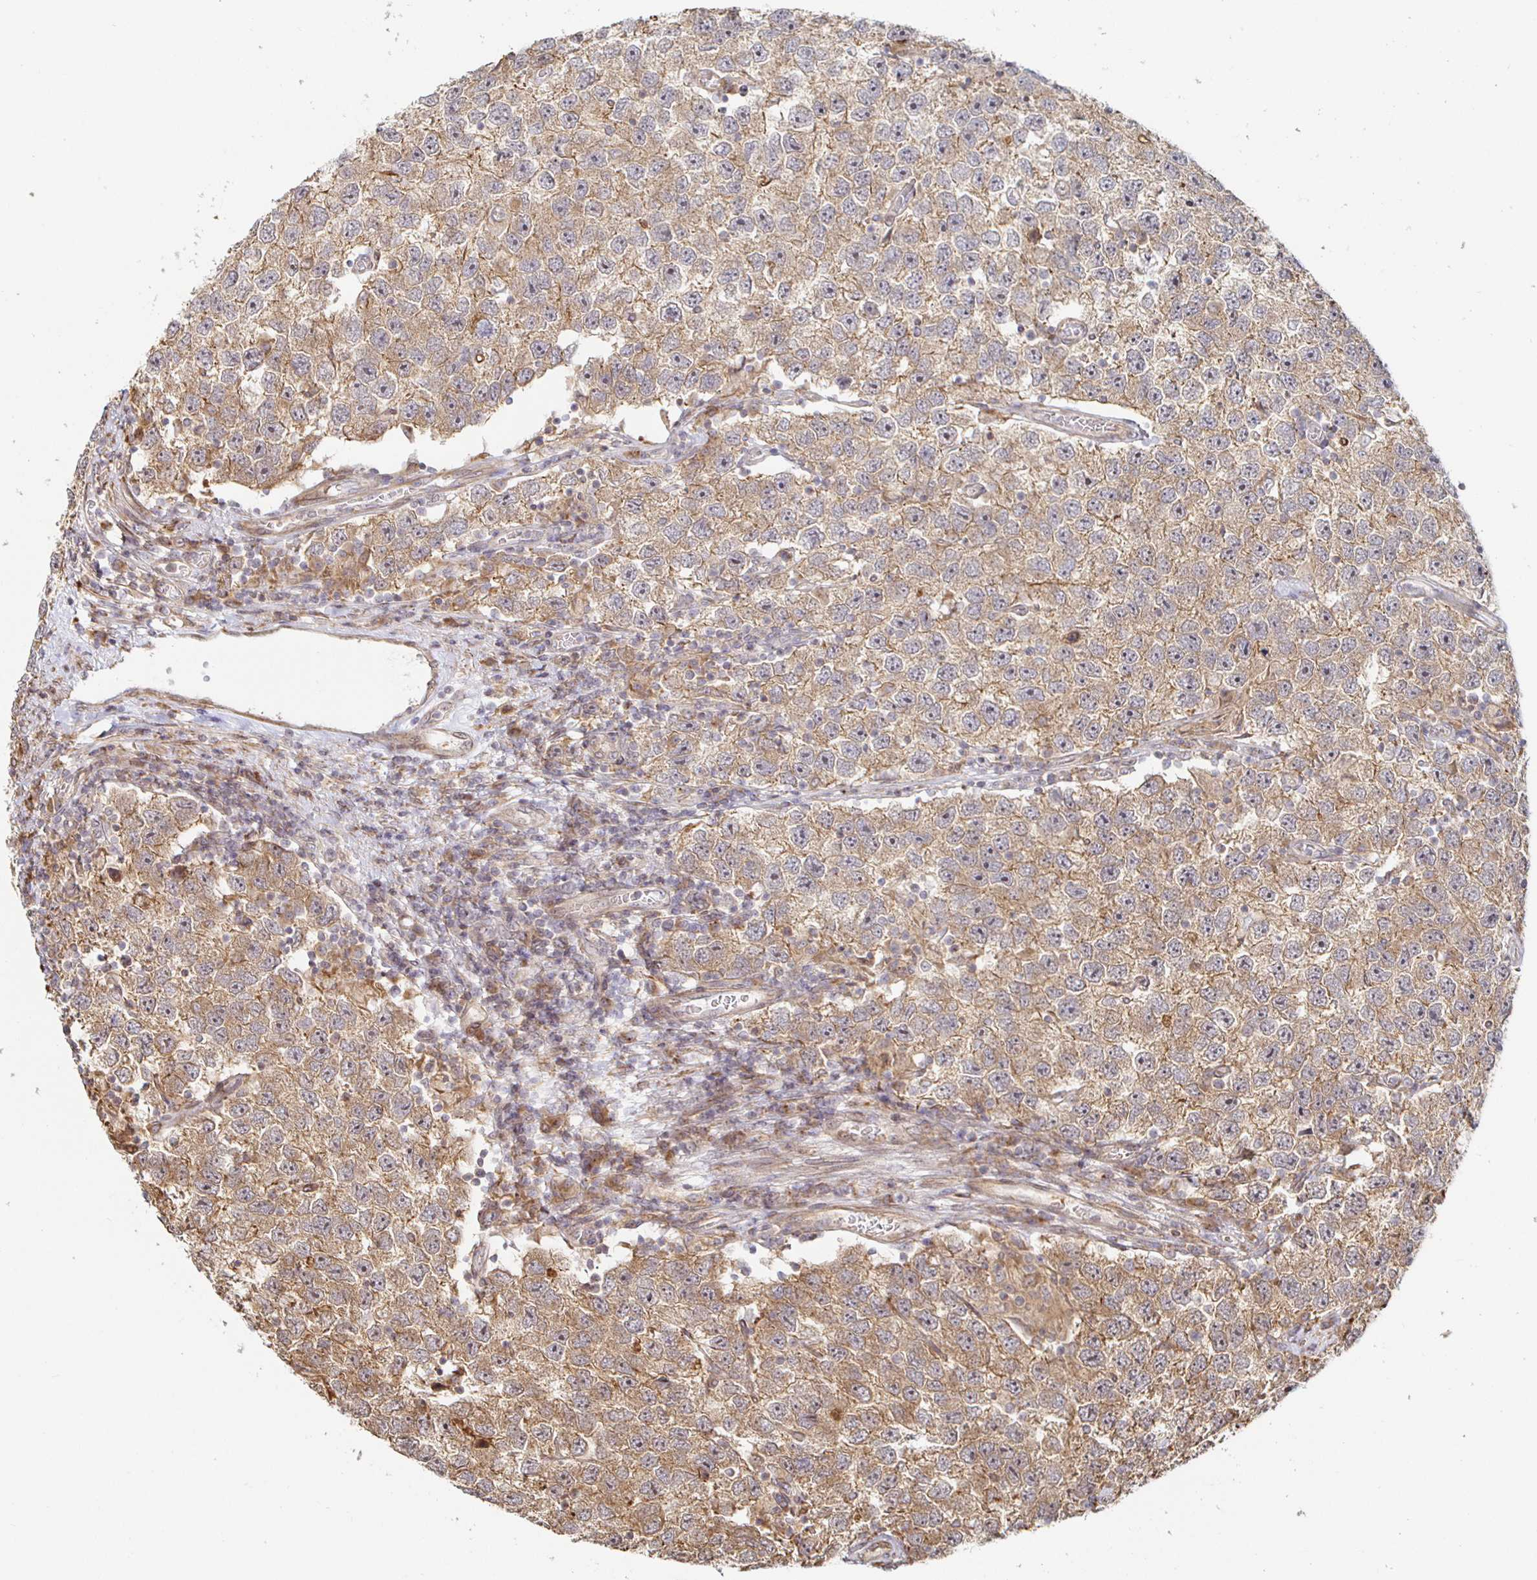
{"staining": {"intensity": "moderate", "quantity": ">75%", "location": "cytoplasmic/membranous"}, "tissue": "testis cancer", "cell_type": "Tumor cells", "image_type": "cancer", "snomed": [{"axis": "morphology", "description": "Seminoma, NOS"}, {"axis": "topography", "description": "Testis"}], "caption": "An immunohistochemistry histopathology image of tumor tissue is shown. Protein staining in brown shows moderate cytoplasmic/membranous positivity in testis seminoma within tumor cells.", "gene": "STRAP", "patient": {"sex": "male", "age": 26}}